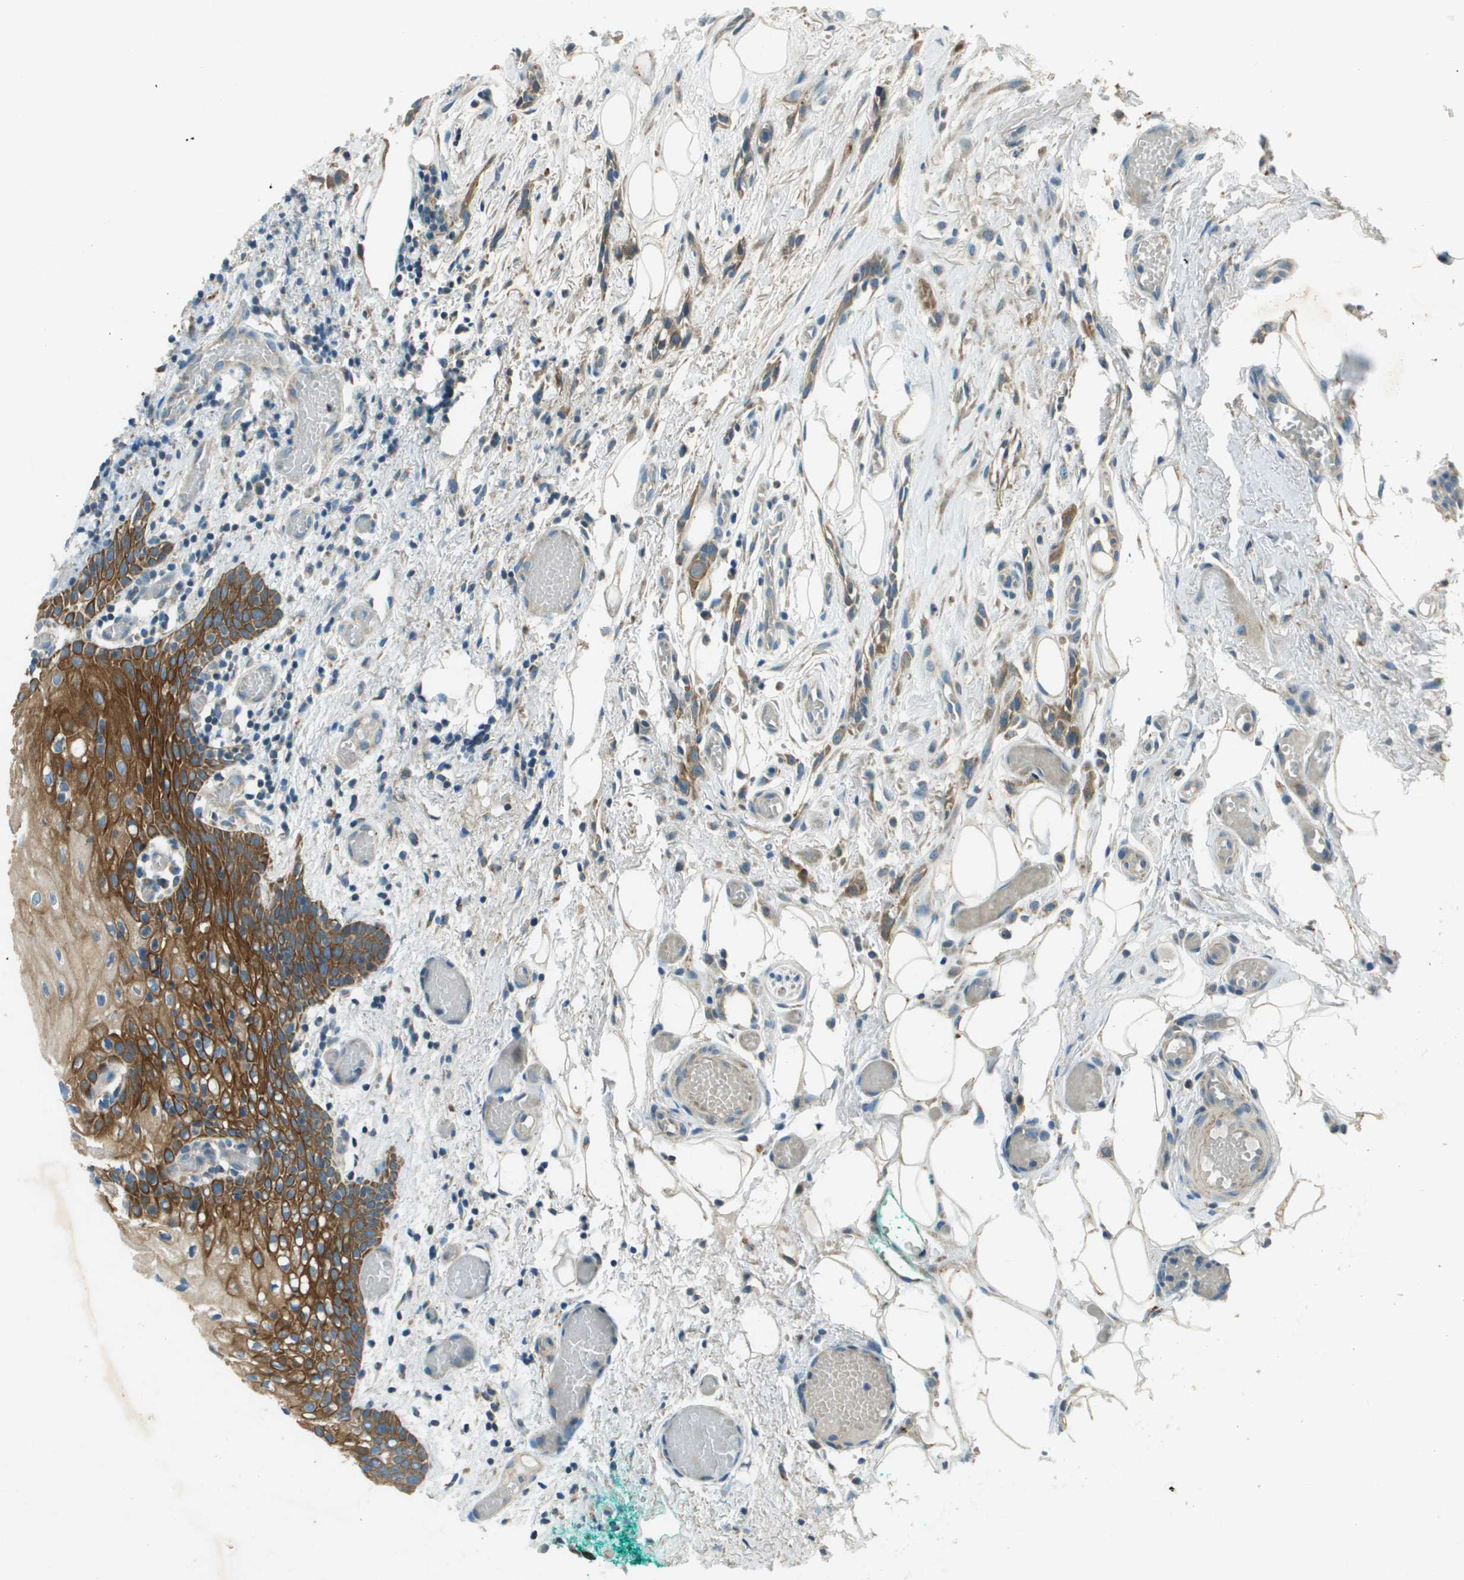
{"staining": {"intensity": "moderate", "quantity": "25%-75%", "location": "cytoplasmic/membranous"}, "tissue": "oral mucosa", "cell_type": "Squamous epithelial cells", "image_type": "normal", "snomed": [{"axis": "morphology", "description": "Normal tissue, NOS"}, {"axis": "morphology", "description": "Squamous cell carcinoma, NOS"}, {"axis": "topography", "description": "Oral tissue"}, {"axis": "topography", "description": "Salivary gland"}, {"axis": "topography", "description": "Head-Neck"}], "caption": "Immunohistochemical staining of benign oral mucosa exhibits 25%-75% levels of moderate cytoplasmic/membranous protein positivity in approximately 25%-75% of squamous epithelial cells. The staining was performed using DAB (3,3'-diaminobenzidine) to visualize the protein expression in brown, while the nuclei were stained in blue with hematoxylin (Magnification: 20x).", "gene": "MIGA1", "patient": {"sex": "female", "age": 62}}